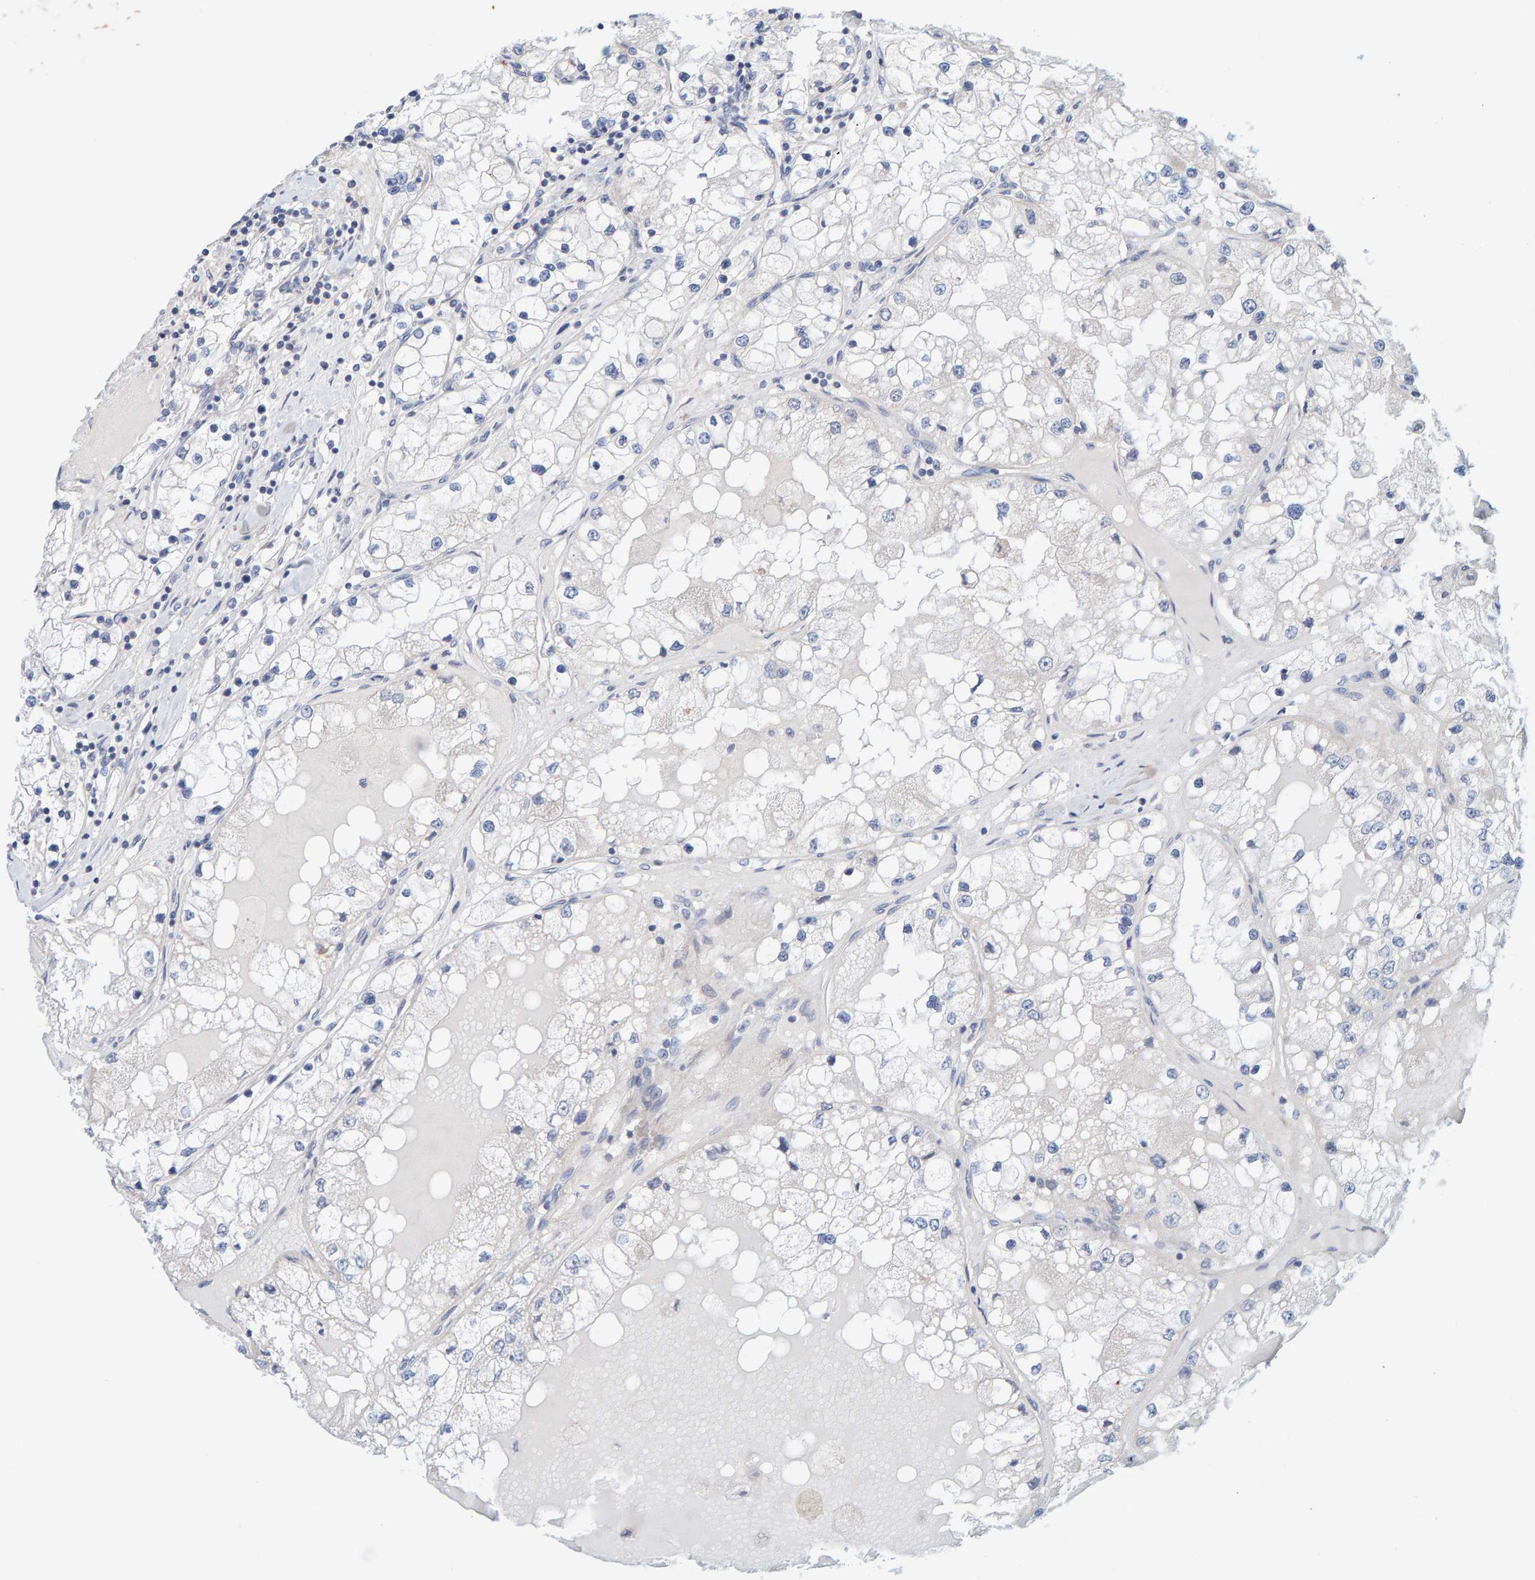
{"staining": {"intensity": "negative", "quantity": "none", "location": "none"}, "tissue": "renal cancer", "cell_type": "Tumor cells", "image_type": "cancer", "snomed": [{"axis": "morphology", "description": "Adenocarcinoma, NOS"}, {"axis": "topography", "description": "Kidney"}], "caption": "Protein analysis of renal cancer (adenocarcinoma) shows no significant staining in tumor cells.", "gene": "ZC3H3", "patient": {"sex": "male", "age": 68}}